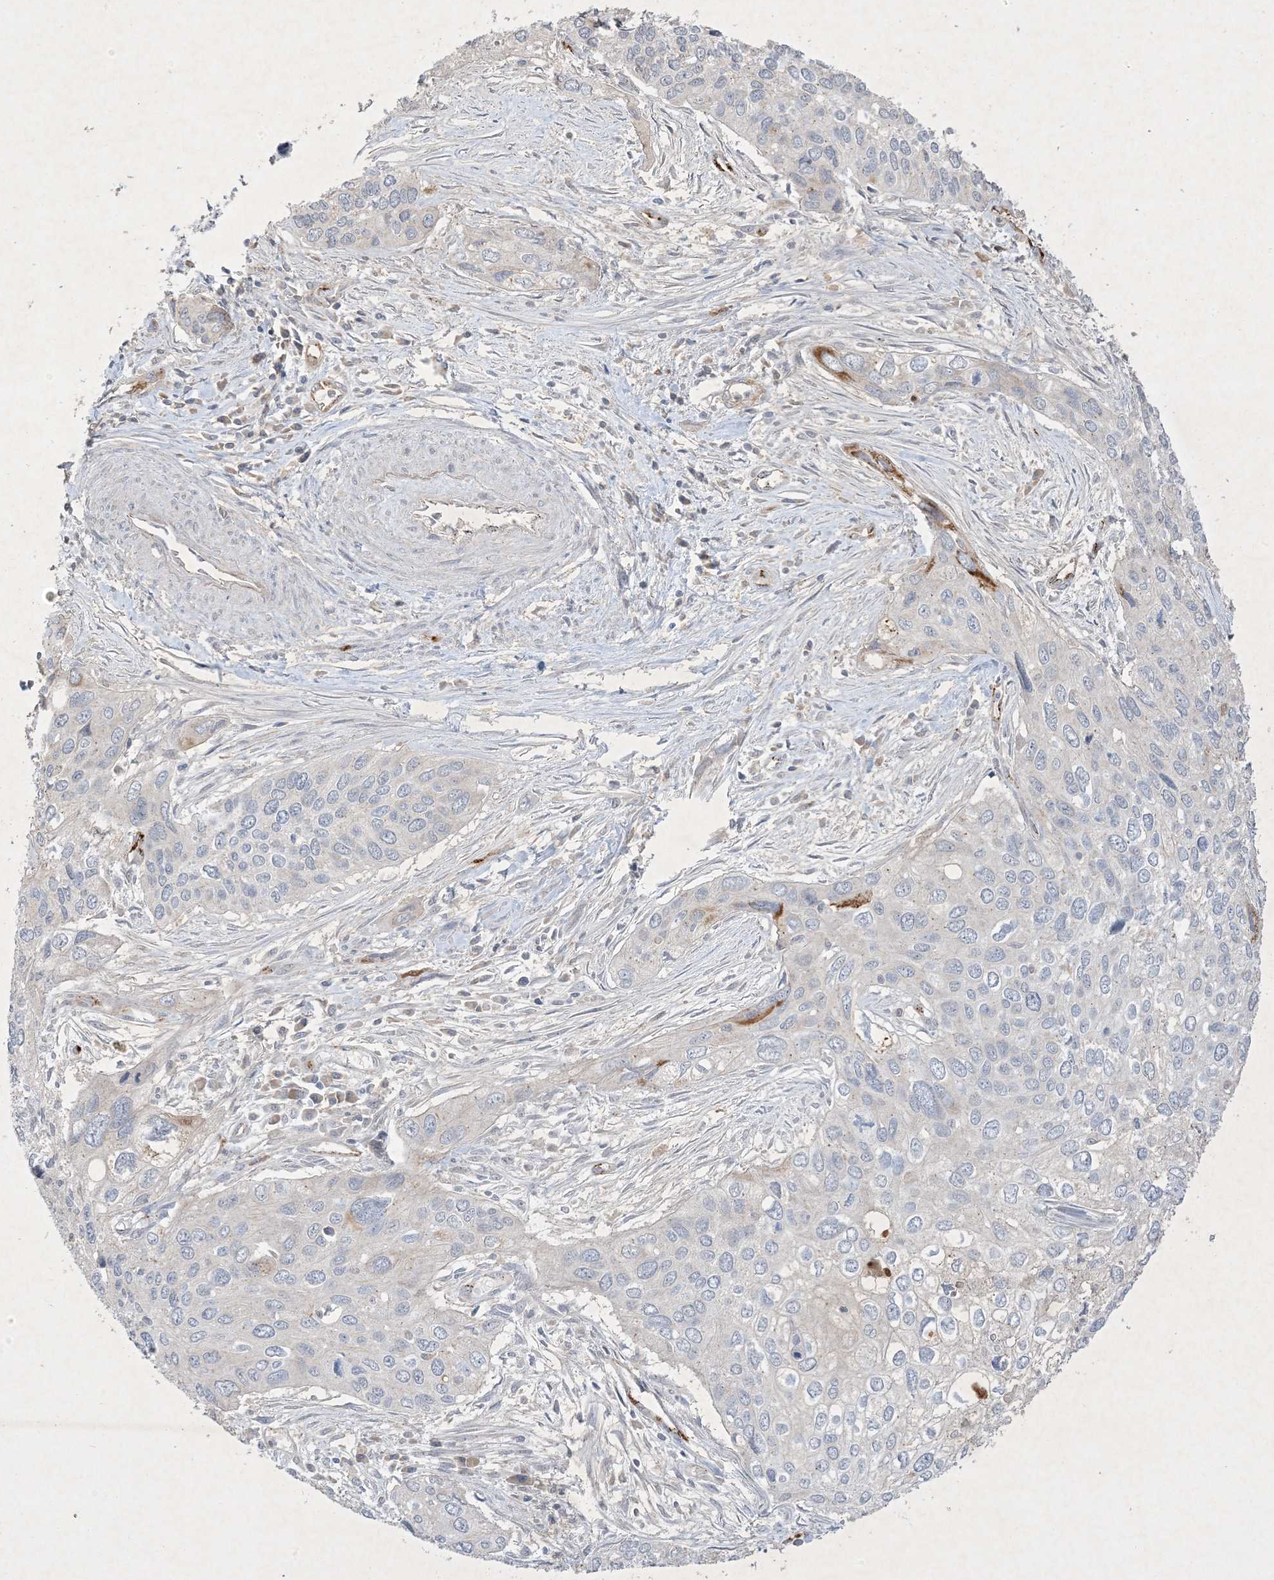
{"staining": {"intensity": "negative", "quantity": "none", "location": "none"}, "tissue": "cervical cancer", "cell_type": "Tumor cells", "image_type": "cancer", "snomed": [{"axis": "morphology", "description": "Squamous cell carcinoma, NOS"}, {"axis": "topography", "description": "Cervix"}], "caption": "An immunohistochemistry (IHC) photomicrograph of cervical squamous cell carcinoma is shown. There is no staining in tumor cells of cervical squamous cell carcinoma. The staining was performed using DAB to visualize the protein expression in brown, while the nuclei were stained in blue with hematoxylin (Magnification: 20x).", "gene": "PRSS36", "patient": {"sex": "female", "age": 55}}